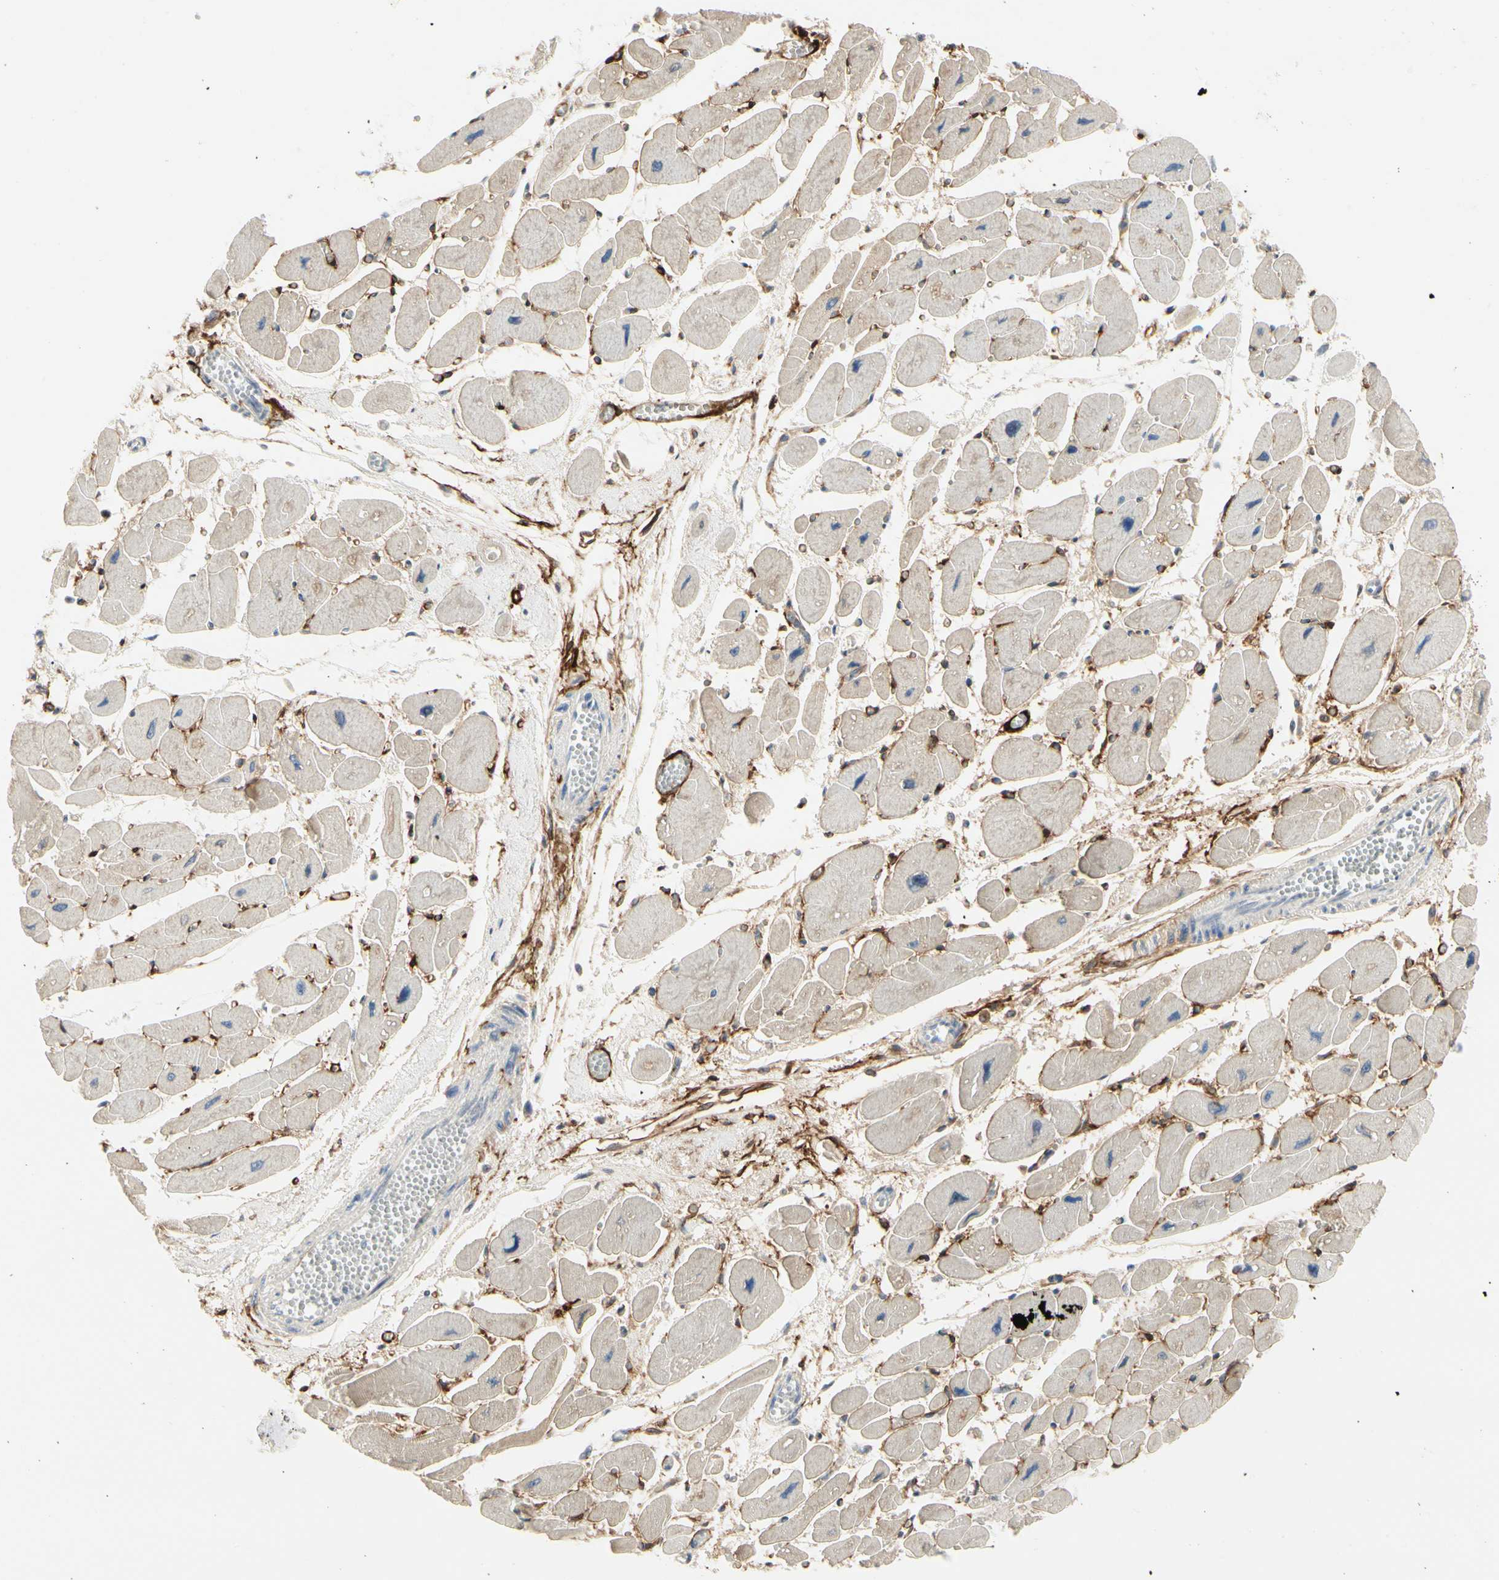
{"staining": {"intensity": "weak", "quantity": "<25%", "location": "cytoplasmic/membranous"}, "tissue": "heart muscle", "cell_type": "Cardiomyocytes", "image_type": "normal", "snomed": [{"axis": "morphology", "description": "Normal tissue, NOS"}, {"axis": "topography", "description": "Heart"}], "caption": "This is a histopathology image of immunohistochemistry (IHC) staining of unremarkable heart muscle, which shows no staining in cardiomyocytes.", "gene": "GGT5", "patient": {"sex": "female", "age": 54}}